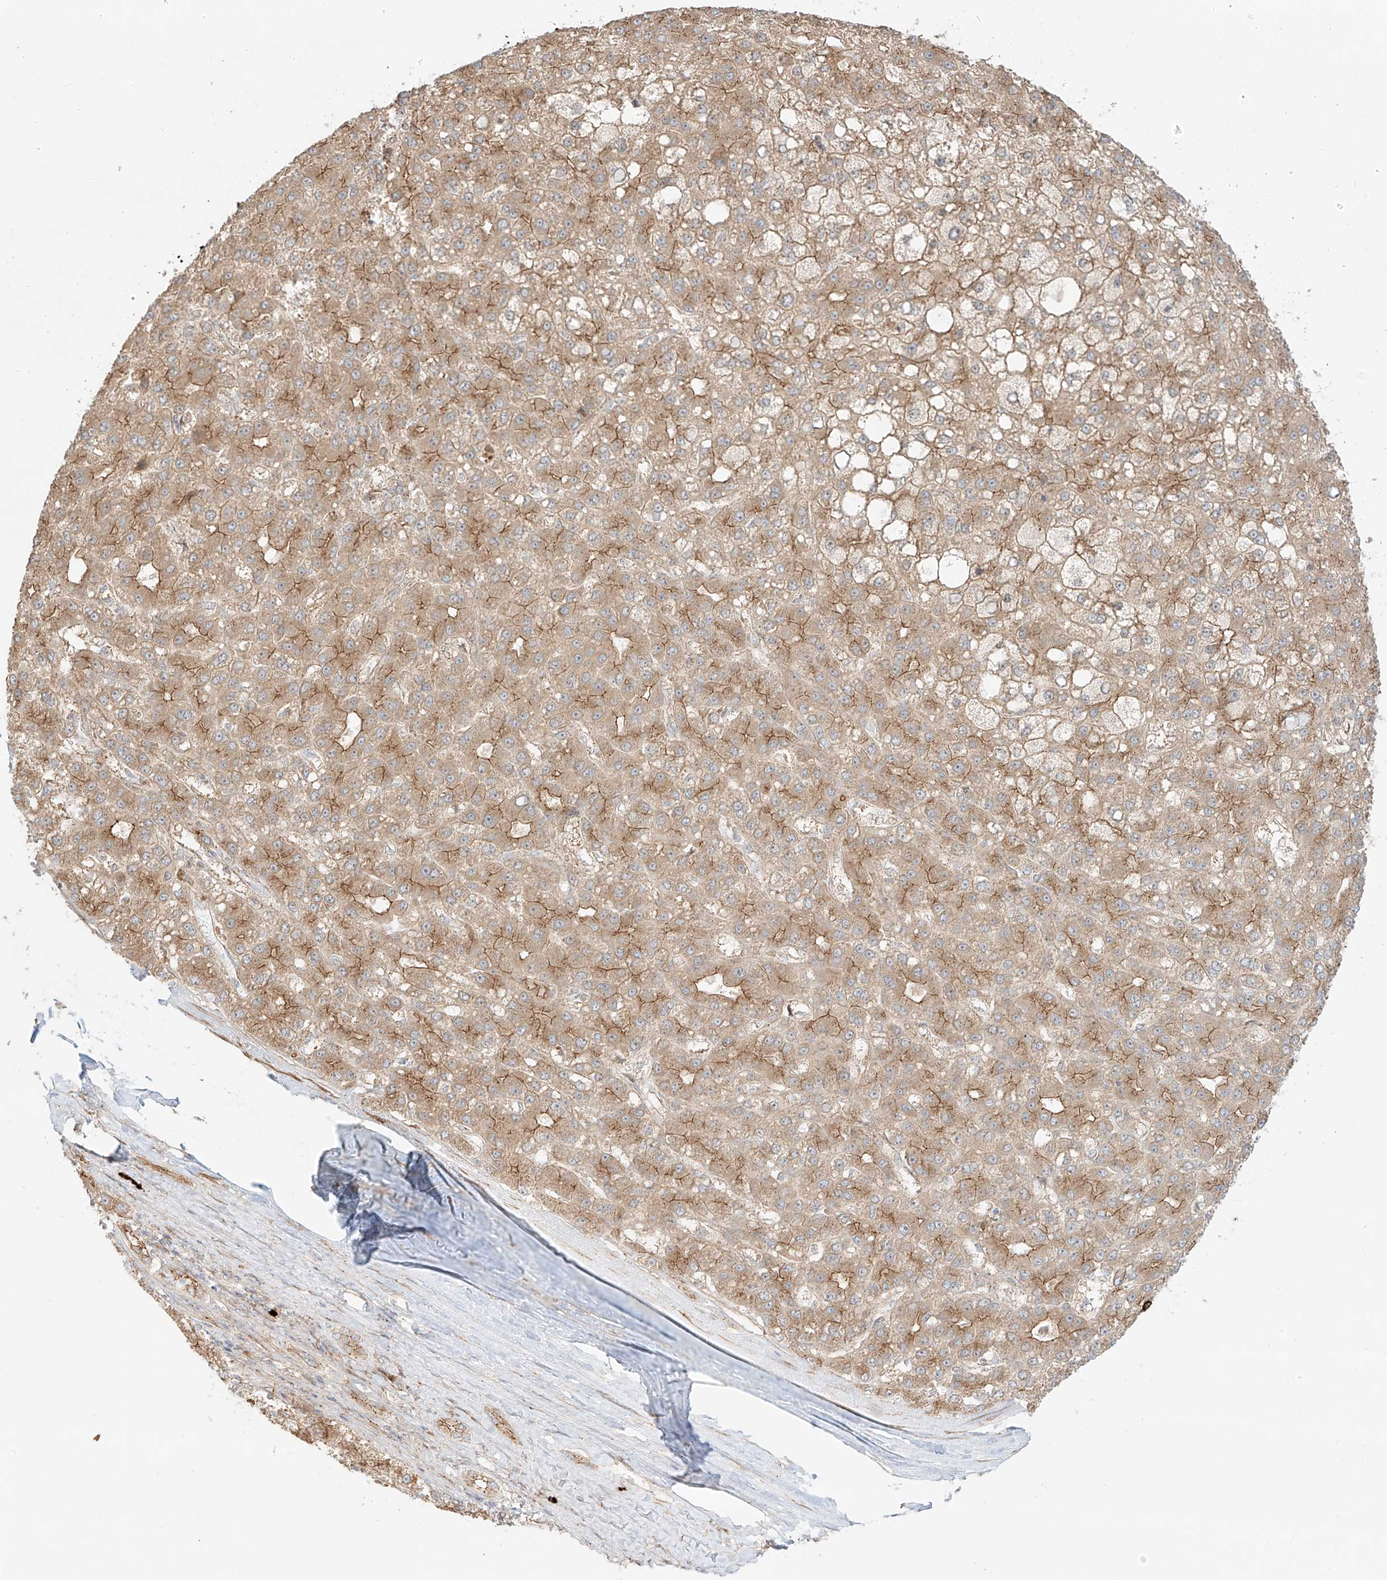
{"staining": {"intensity": "moderate", "quantity": "25%-75%", "location": "cytoplasmic/membranous"}, "tissue": "liver cancer", "cell_type": "Tumor cells", "image_type": "cancer", "snomed": [{"axis": "morphology", "description": "Carcinoma, Hepatocellular, NOS"}, {"axis": "topography", "description": "Liver"}], "caption": "Liver cancer tissue exhibits moderate cytoplasmic/membranous expression in about 25%-75% of tumor cells, visualized by immunohistochemistry.", "gene": "ZNF287", "patient": {"sex": "male", "age": 67}}